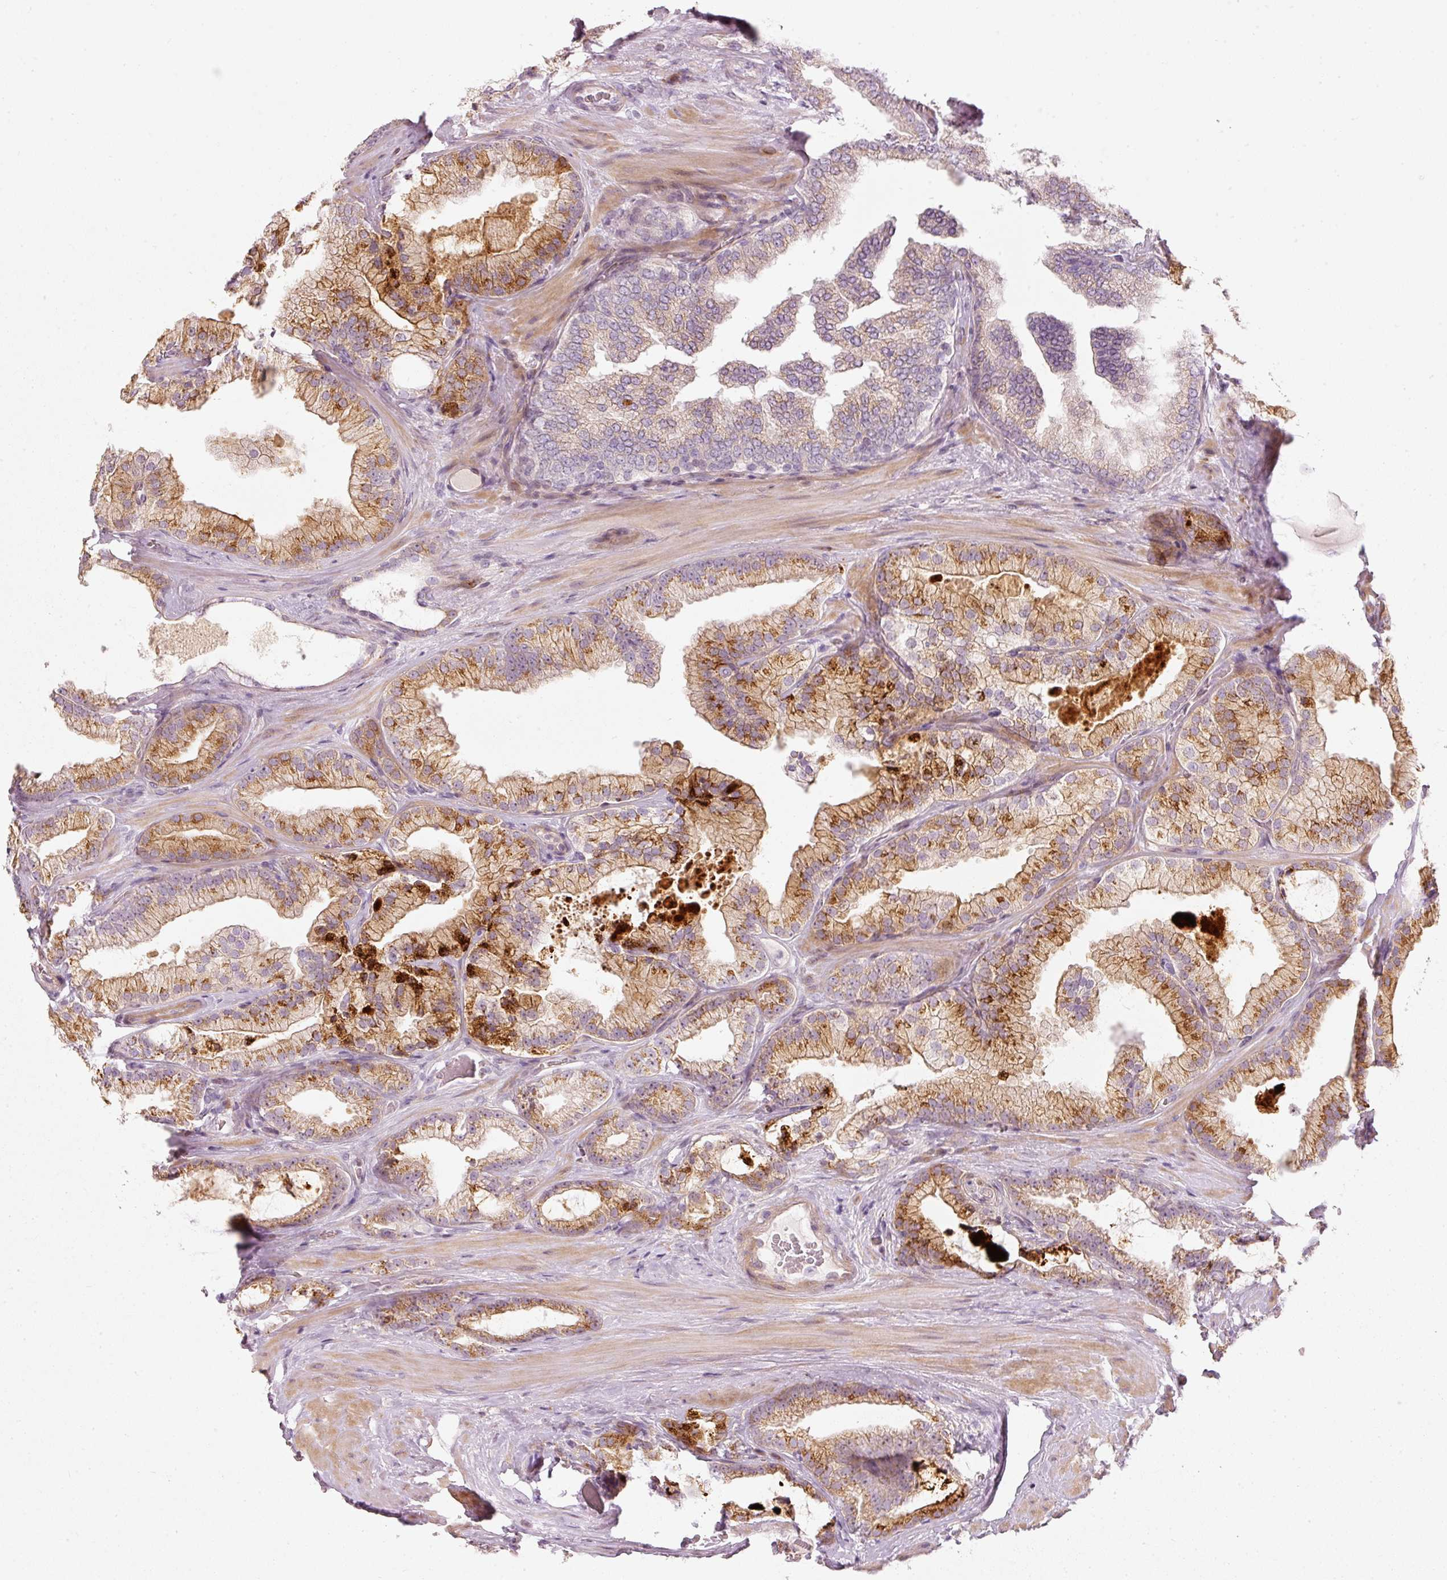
{"staining": {"intensity": "moderate", "quantity": ">75%", "location": "cytoplasmic/membranous"}, "tissue": "prostate cancer", "cell_type": "Tumor cells", "image_type": "cancer", "snomed": [{"axis": "morphology", "description": "Adenocarcinoma, High grade"}, {"axis": "topography", "description": "Prostate"}], "caption": "The immunohistochemical stain labels moderate cytoplasmic/membranous positivity in tumor cells of high-grade adenocarcinoma (prostate) tissue.", "gene": "SLC20A1", "patient": {"sex": "male", "age": 68}}